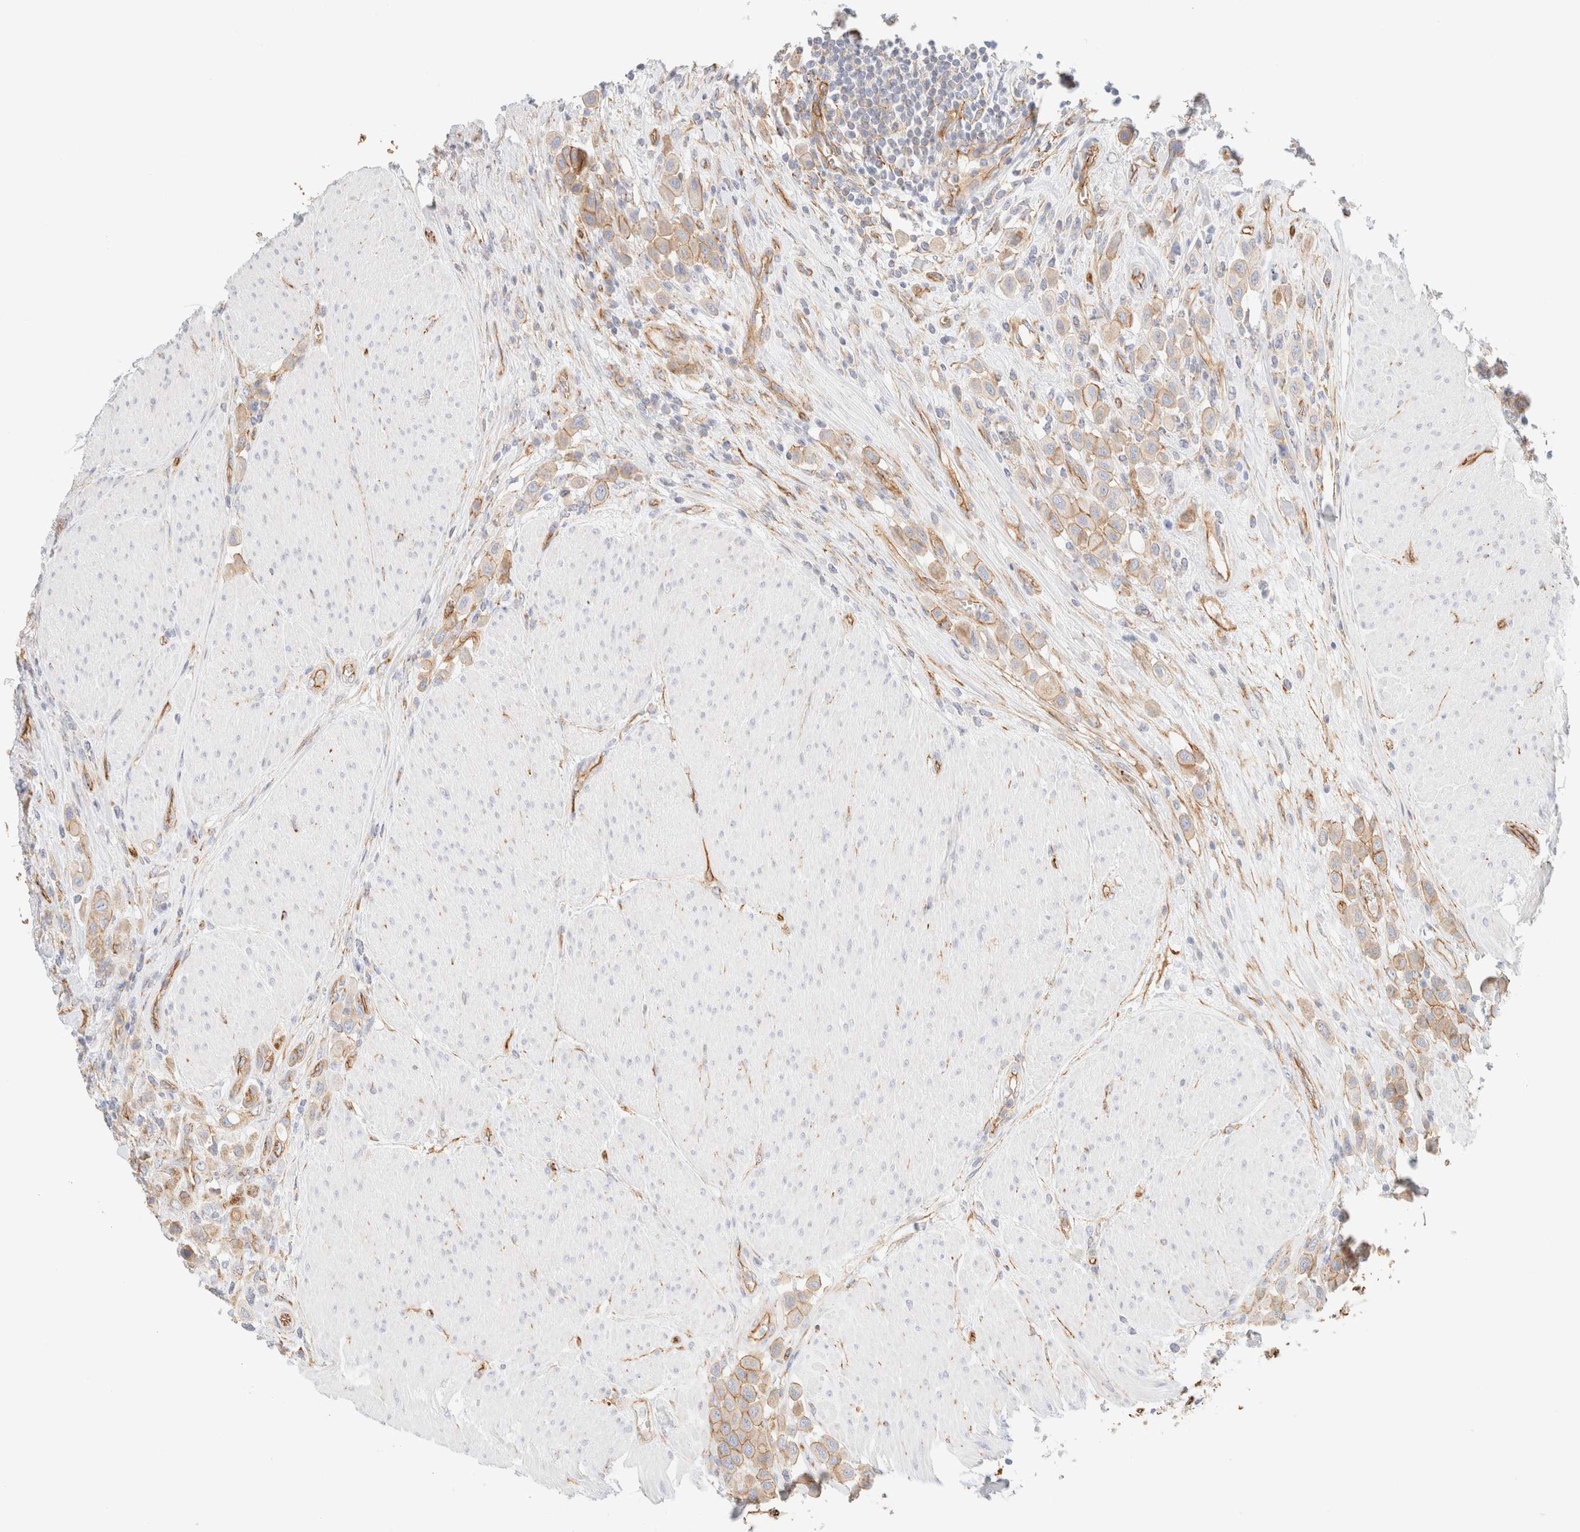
{"staining": {"intensity": "weak", "quantity": ">75%", "location": "cytoplasmic/membranous"}, "tissue": "urothelial cancer", "cell_type": "Tumor cells", "image_type": "cancer", "snomed": [{"axis": "morphology", "description": "Urothelial carcinoma, High grade"}, {"axis": "topography", "description": "Urinary bladder"}], "caption": "Urothelial carcinoma (high-grade) was stained to show a protein in brown. There is low levels of weak cytoplasmic/membranous expression in about >75% of tumor cells. The staining is performed using DAB (3,3'-diaminobenzidine) brown chromogen to label protein expression. The nuclei are counter-stained blue using hematoxylin.", "gene": "CYB5R4", "patient": {"sex": "male", "age": 50}}